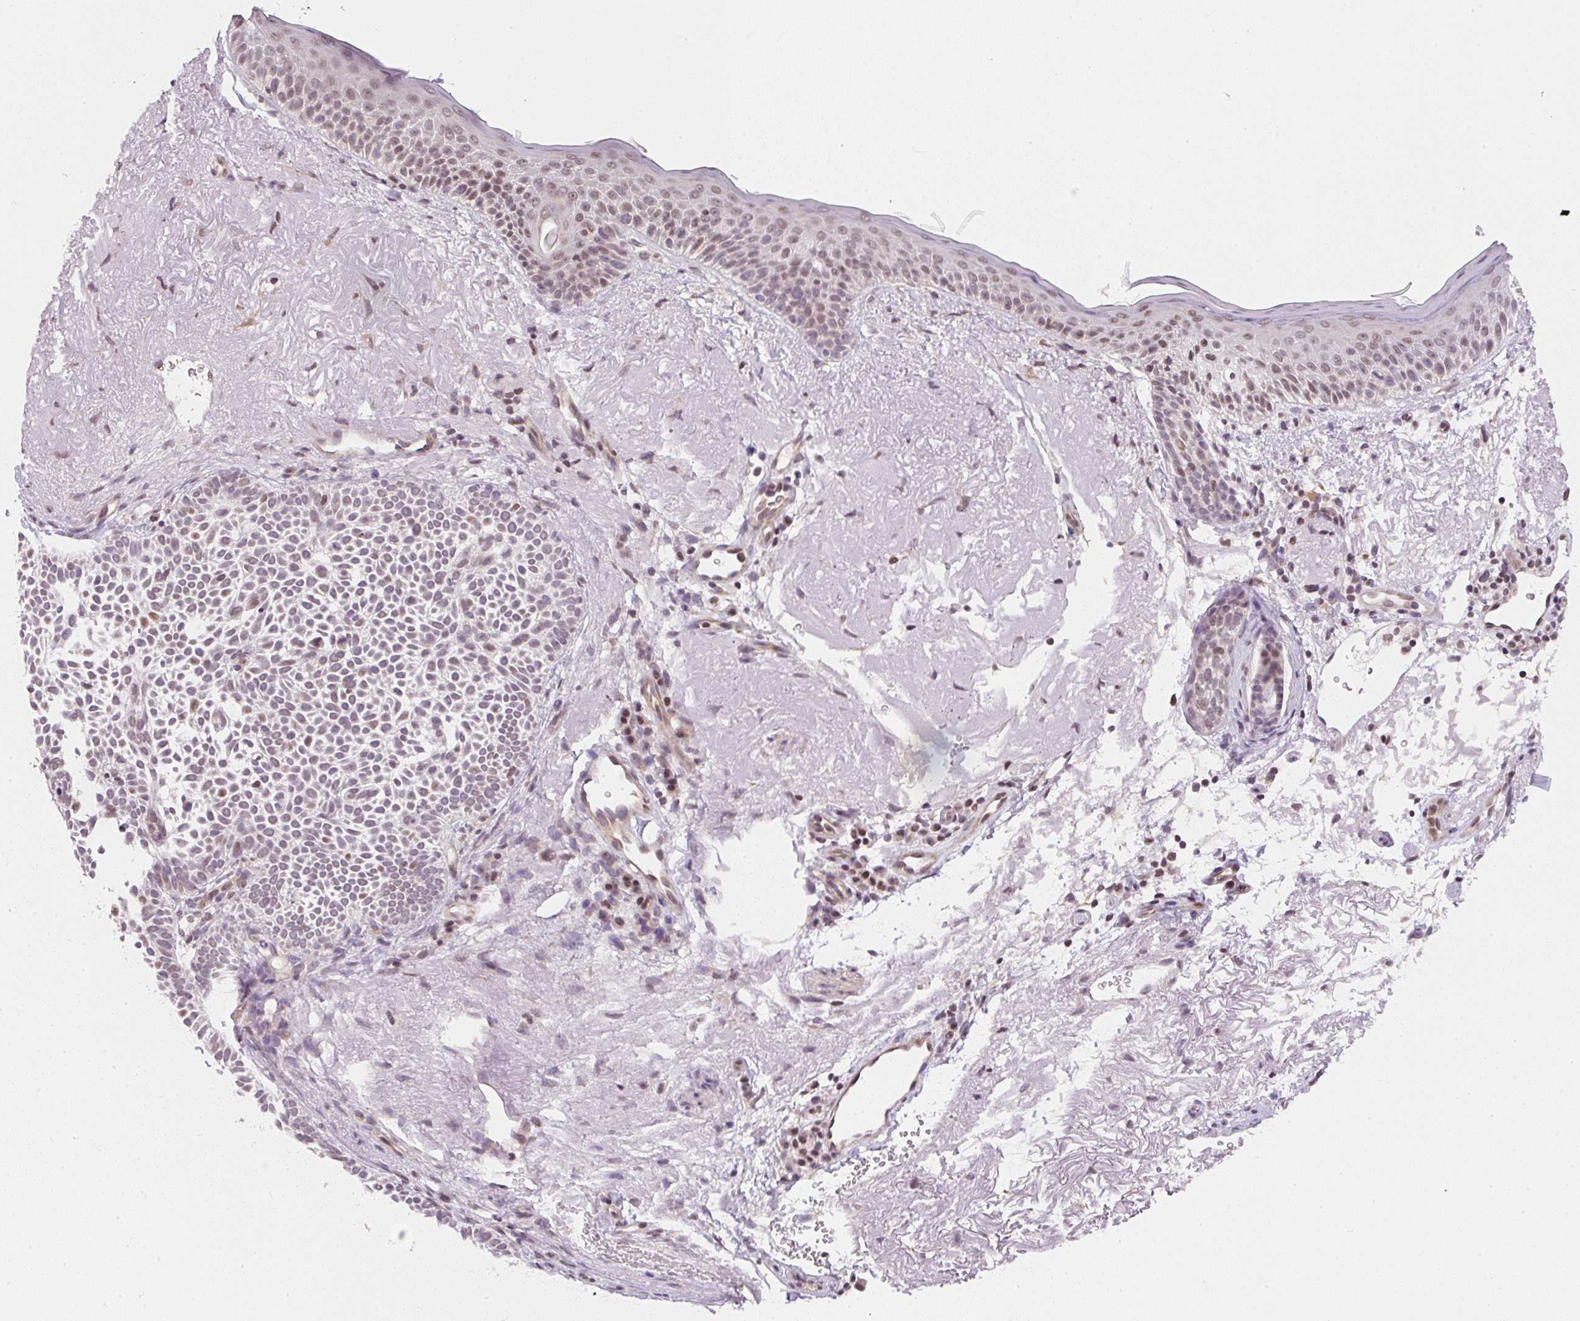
{"staining": {"intensity": "weak", "quantity": ">75%", "location": "nuclear"}, "tissue": "skin cancer", "cell_type": "Tumor cells", "image_type": "cancer", "snomed": [{"axis": "morphology", "description": "Basal cell carcinoma"}, {"axis": "topography", "description": "Skin"}], "caption": "An immunohistochemistry (IHC) histopathology image of neoplastic tissue is shown. Protein staining in brown highlights weak nuclear positivity in basal cell carcinoma (skin) within tumor cells.", "gene": "DPPA4", "patient": {"sex": "female", "age": 77}}